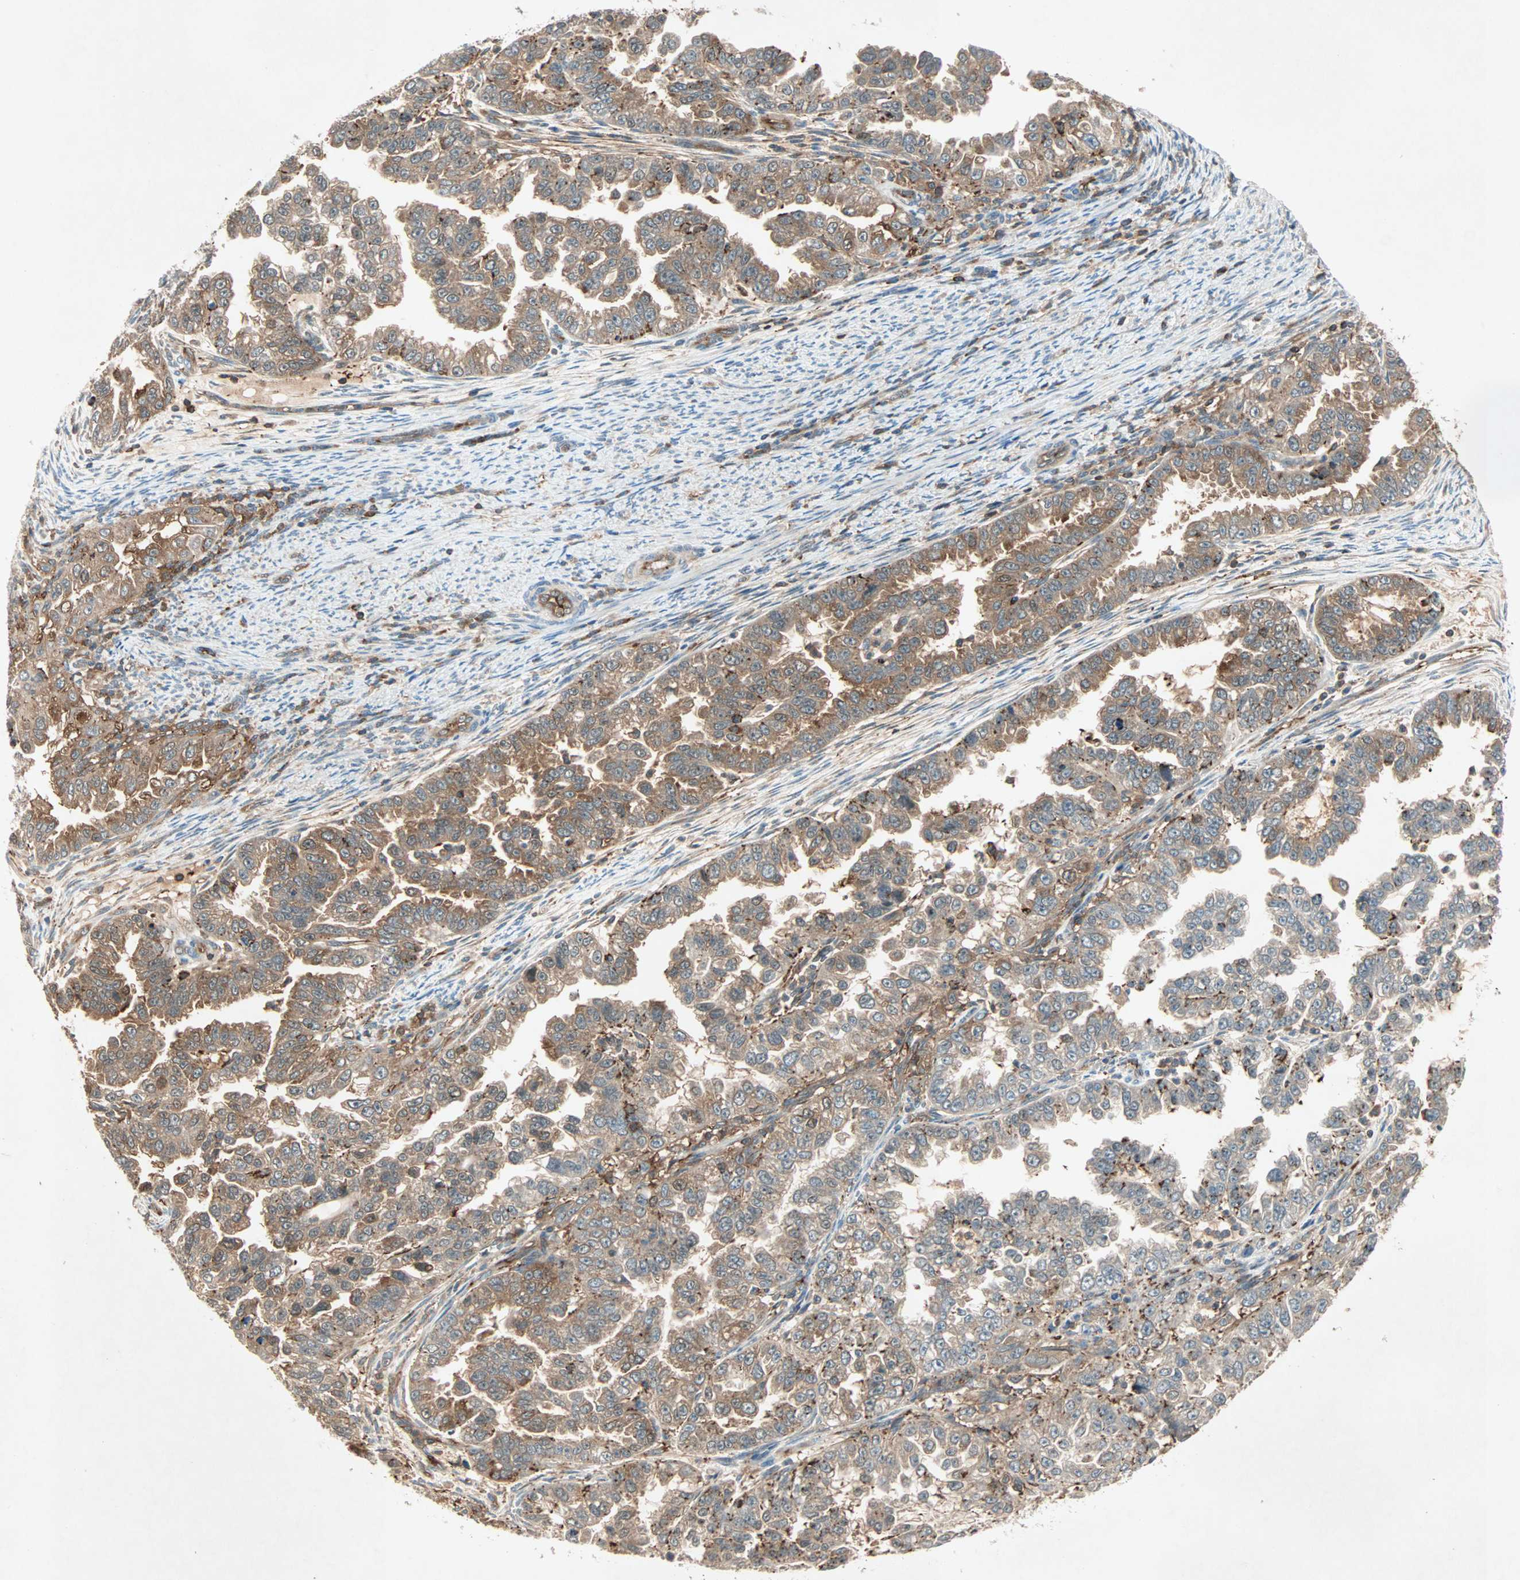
{"staining": {"intensity": "moderate", "quantity": ">75%", "location": "cytoplasmic/membranous"}, "tissue": "endometrial cancer", "cell_type": "Tumor cells", "image_type": "cancer", "snomed": [{"axis": "morphology", "description": "Adenocarcinoma, NOS"}, {"axis": "topography", "description": "Endometrium"}], "caption": "Brown immunohistochemical staining in human endometrial cancer shows moderate cytoplasmic/membranous expression in about >75% of tumor cells. (IHC, brightfield microscopy, high magnification).", "gene": "TEC", "patient": {"sex": "female", "age": 85}}